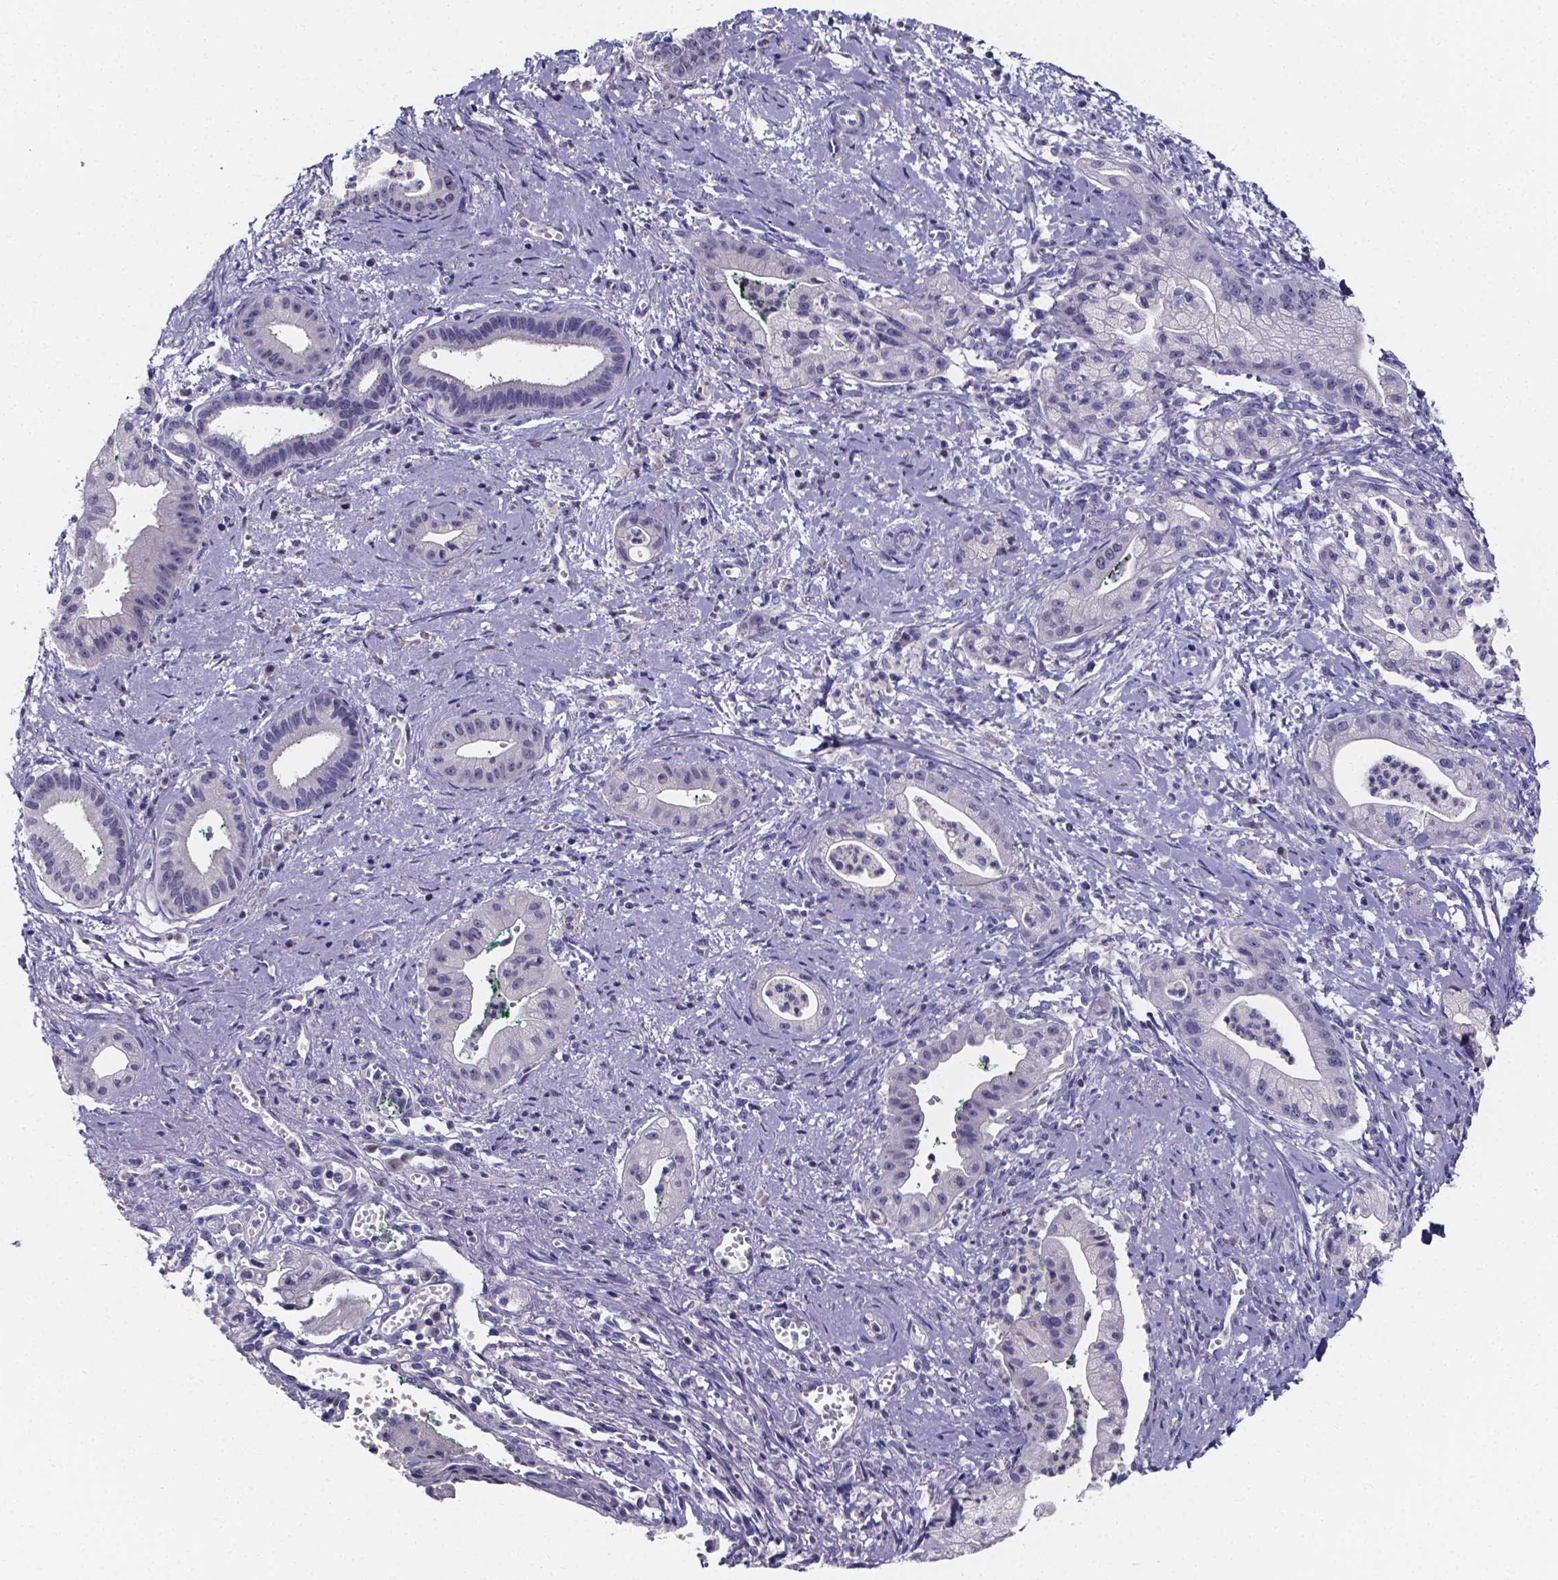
{"staining": {"intensity": "negative", "quantity": "none", "location": "none"}, "tissue": "pancreatic cancer", "cell_type": "Tumor cells", "image_type": "cancer", "snomed": [{"axis": "morphology", "description": "Normal tissue, NOS"}, {"axis": "morphology", "description": "Adenocarcinoma, NOS"}, {"axis": "topography", "description": "Lymph node"}, {"axis": "topography", "description": "Pancreas"}], "caption": "Human pancreatic adenocarcinoma stained for a protein using immunohistochemistry shows no expression in tumor cells.", "gene": "IZUMO1", "patient": {"sex": "female", "age": 58}}